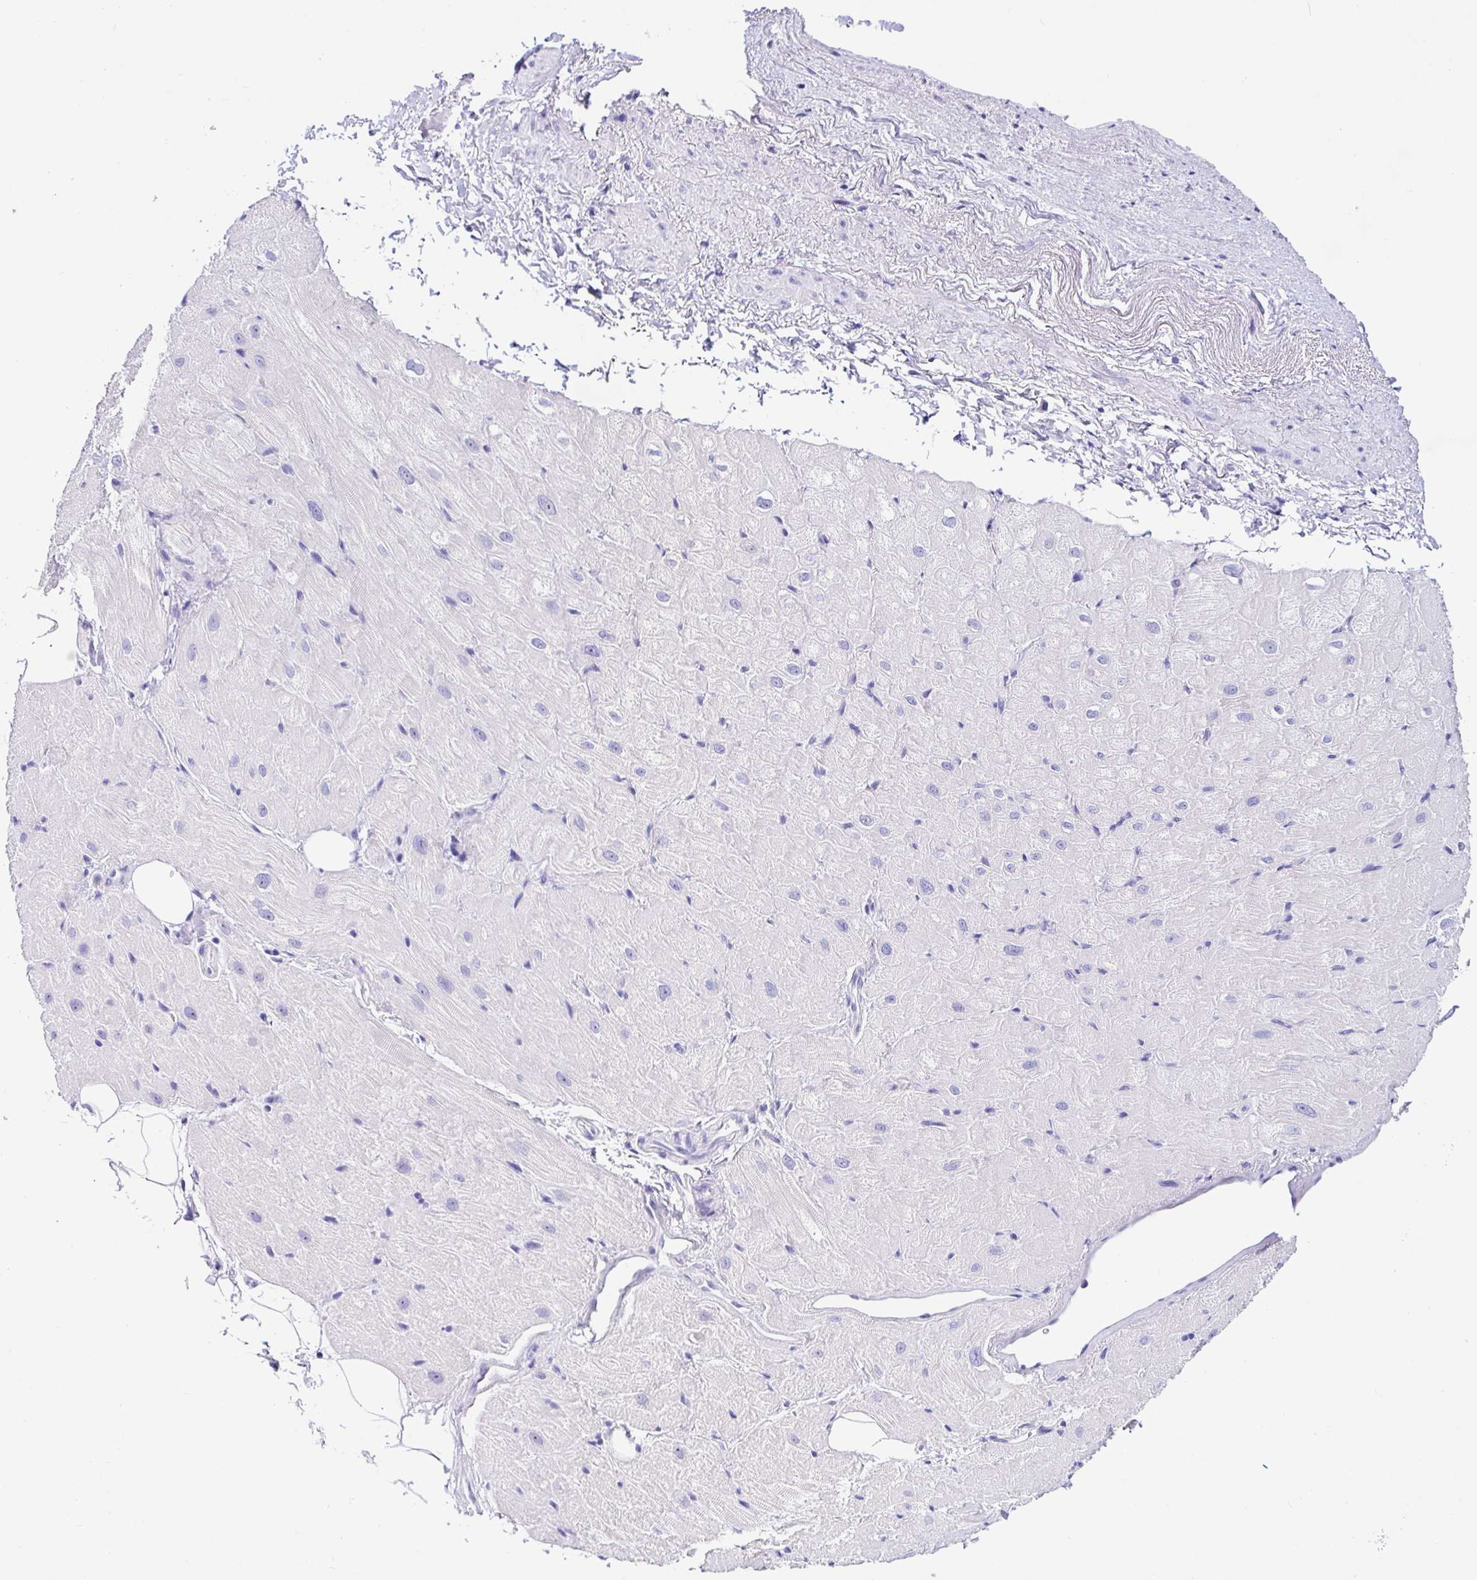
{"staining": {"intensity": "negative", "quantity": "none", "location": "none"}, "tissue": "heart muscle", "cell_type": "Cardiomyocytes", "image_type": "normal", "snomed": [{"axis": "morphology", "description": "Normal tissue, NOS"}, {"axis": "topography", "description": "Heart"}], "caption": "Immunohistochemical staining of normal heart muscle exhibits no significant expression in cardiomyocytes. (DAB (3,3'-diaminobenzidine) IHC visualized using brightfield microscopy, high magnification).", "gene": "PRAMEF18", "patient": {"sex": "male", "age": 62}}